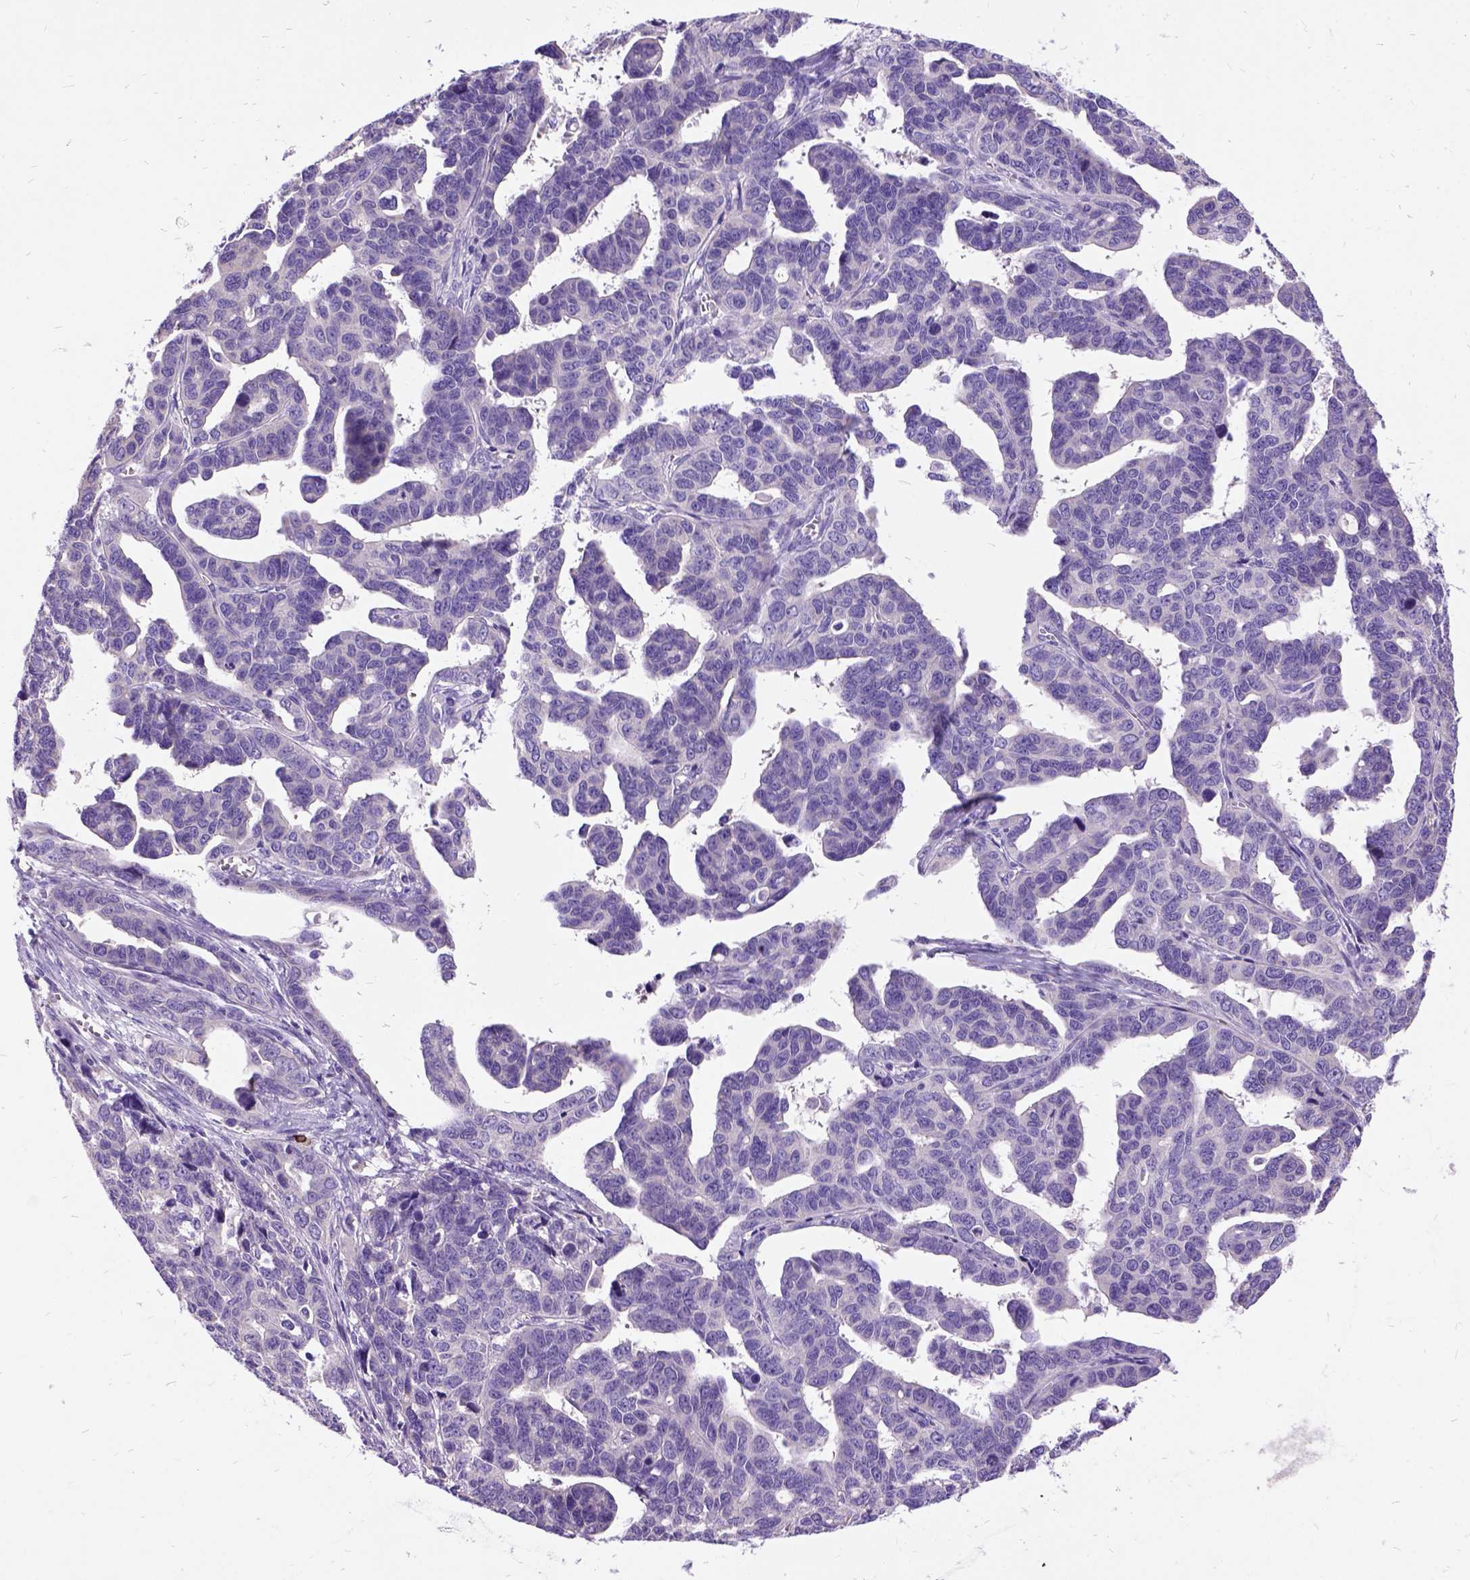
{"staining": {"intensity": "negative", "quantity": "none", "location": "none"}, "tissue": "ovarian cancer", "cell_type": "Tumor cells", "image_type": "cancer", "snomed": [{"axis": "morphology", "description": "Cystadenocarcinoma, serous, NOS"}, {"axis": "topography", "description": "Ovary"}], "caption": "Tumor cells show no significant staining in ovarian serous cystadenocarcinoma. (IHC, brightfield microscopy, high magnification).", "gene": "CFAP54", "patient": {"sex": "female", "age": 69}}